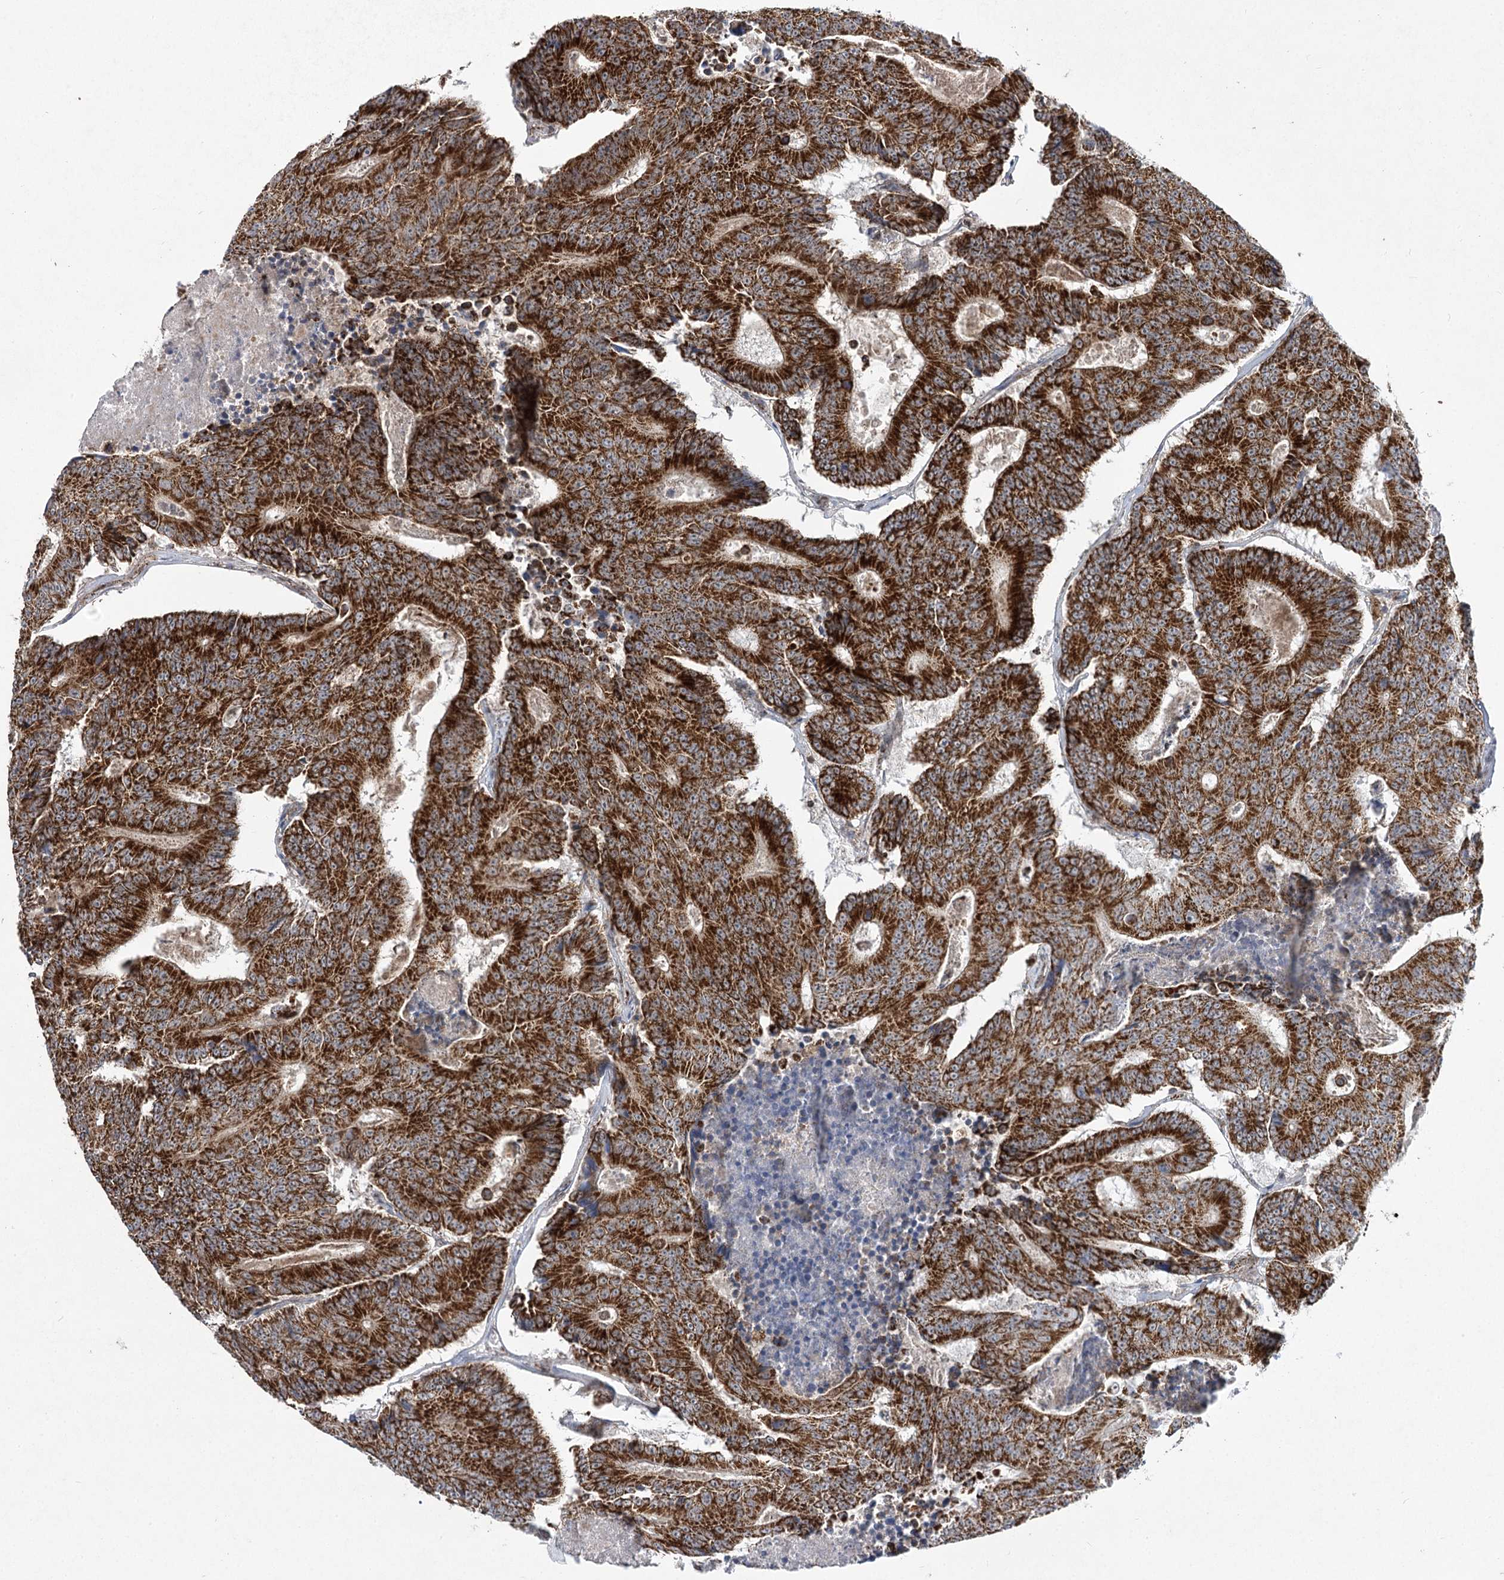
{"staining": {"intensity": "strong", "quantity": ">75%", "location": "cytoplasmic/membranous"}, "tissue": "colorectal cancer", "cell_type": "Tumor cells", "image_type": "cancer", "snomed": [{"axis": "morphology", "description": "Adenocarcinoma, NOS"}, {"axis": "topography", "description": "Colon"}], "caption": "DAB (3,3'-diaminobenzidine) immunohistochemical staining of adenocarcinoma (colorectal) shows strong cytoplasmic/membranous protein staining in approximately >75% of tumor cells.", "gene": "SLC4A1AP", "patient": {"sex": "male", "age": 83}}